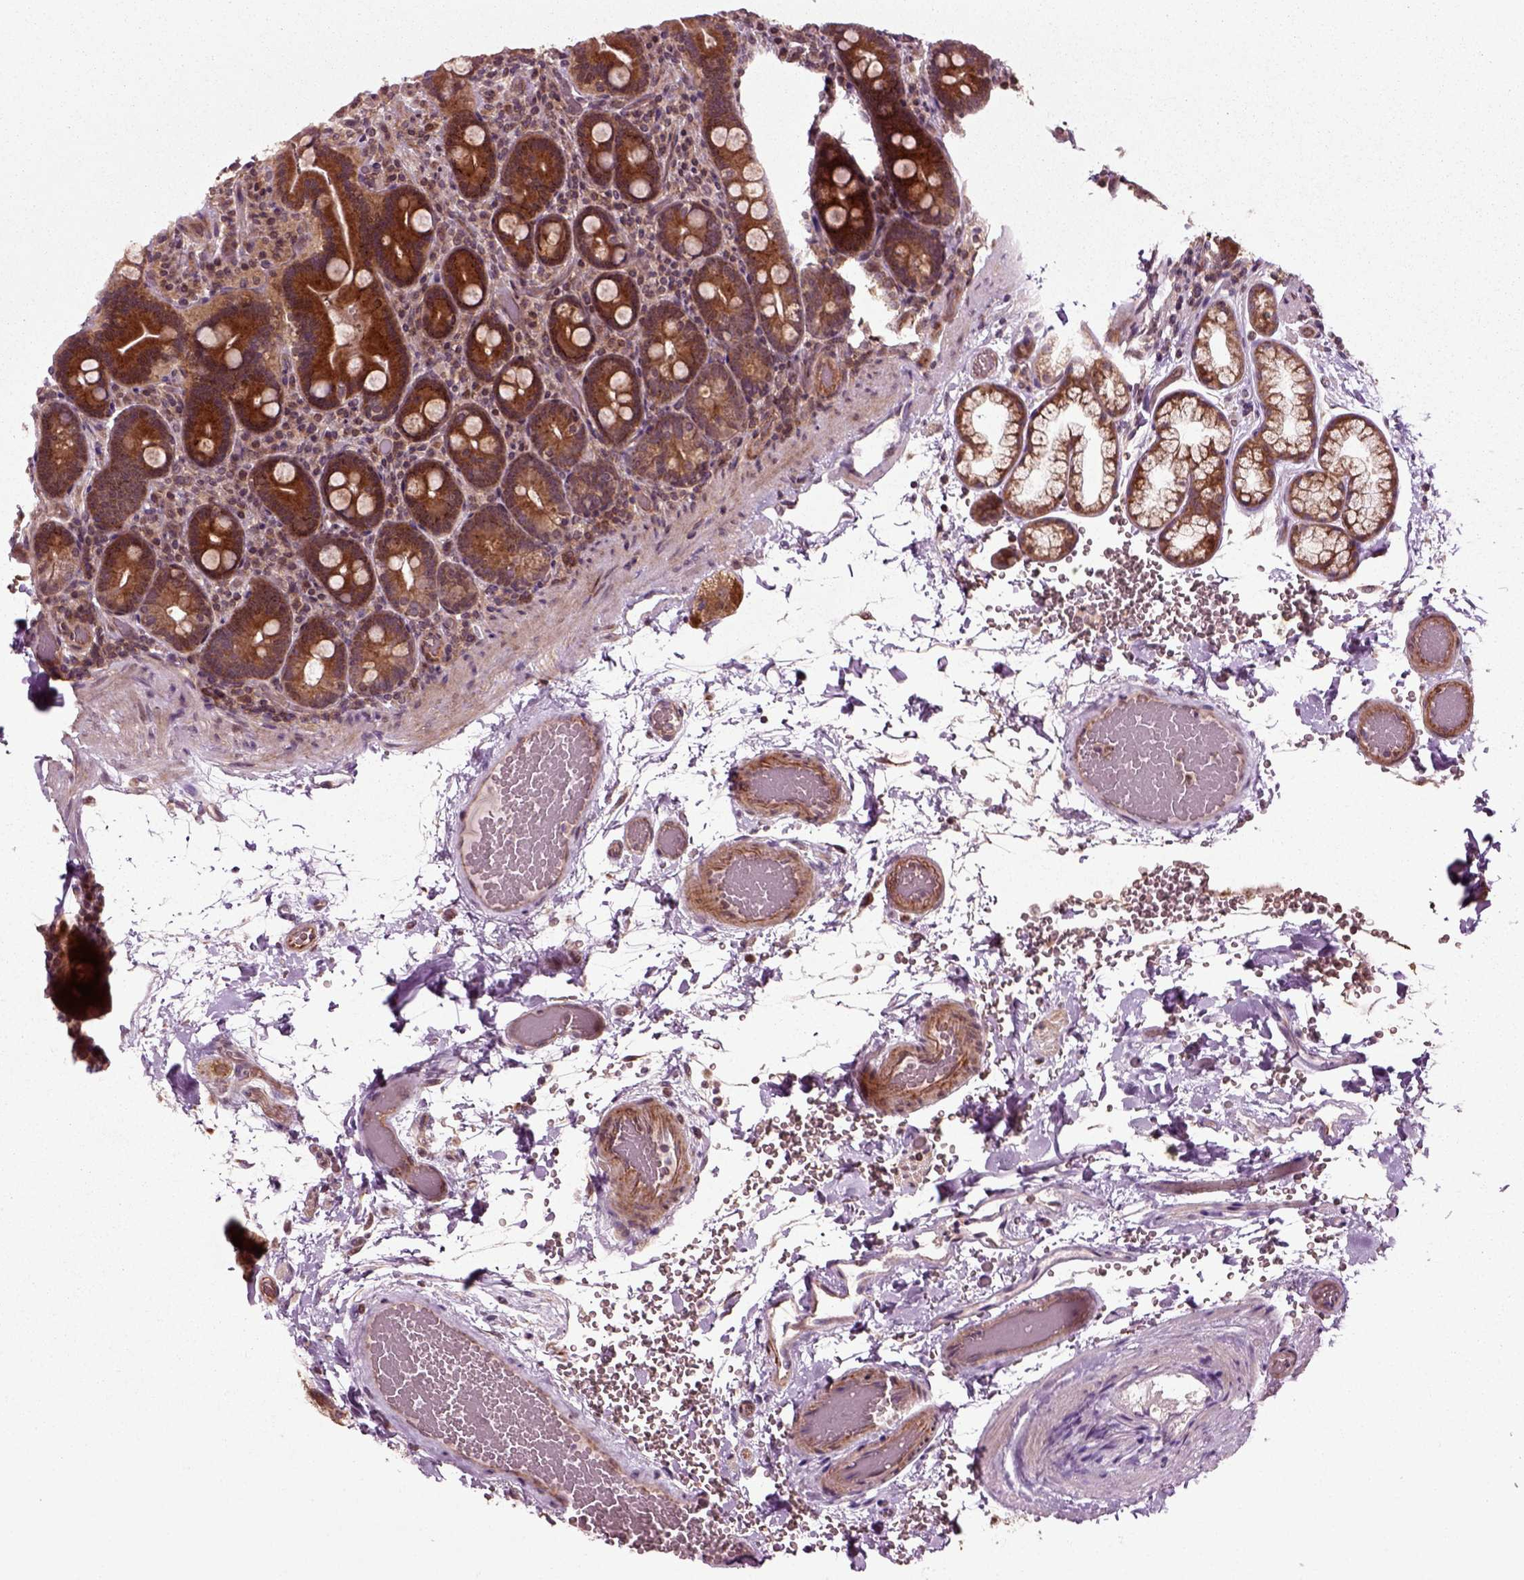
{"staining": {"intensity": "strong", "quantity": ">75%", "location": "cytoplasmic/membranous"}, "tissue": "duodenum", "cell_type": "Glandular cells", "image_type": "normal", "snomed": [{"axis": "morphology", "description": "Normal tissue, NOS"}, {"axis": "topography", "description": "Duodenum"}], "caption": "Immunohistochemistry photomicrograph of normal human duodenum stained for a protein (brown), which exhibits high levels of strong cytoplasmic/membranous positivity in approximately >75% of glandular cells.", "gene": "PLCD3", "patient": {"sex": "female", "age": 62}}